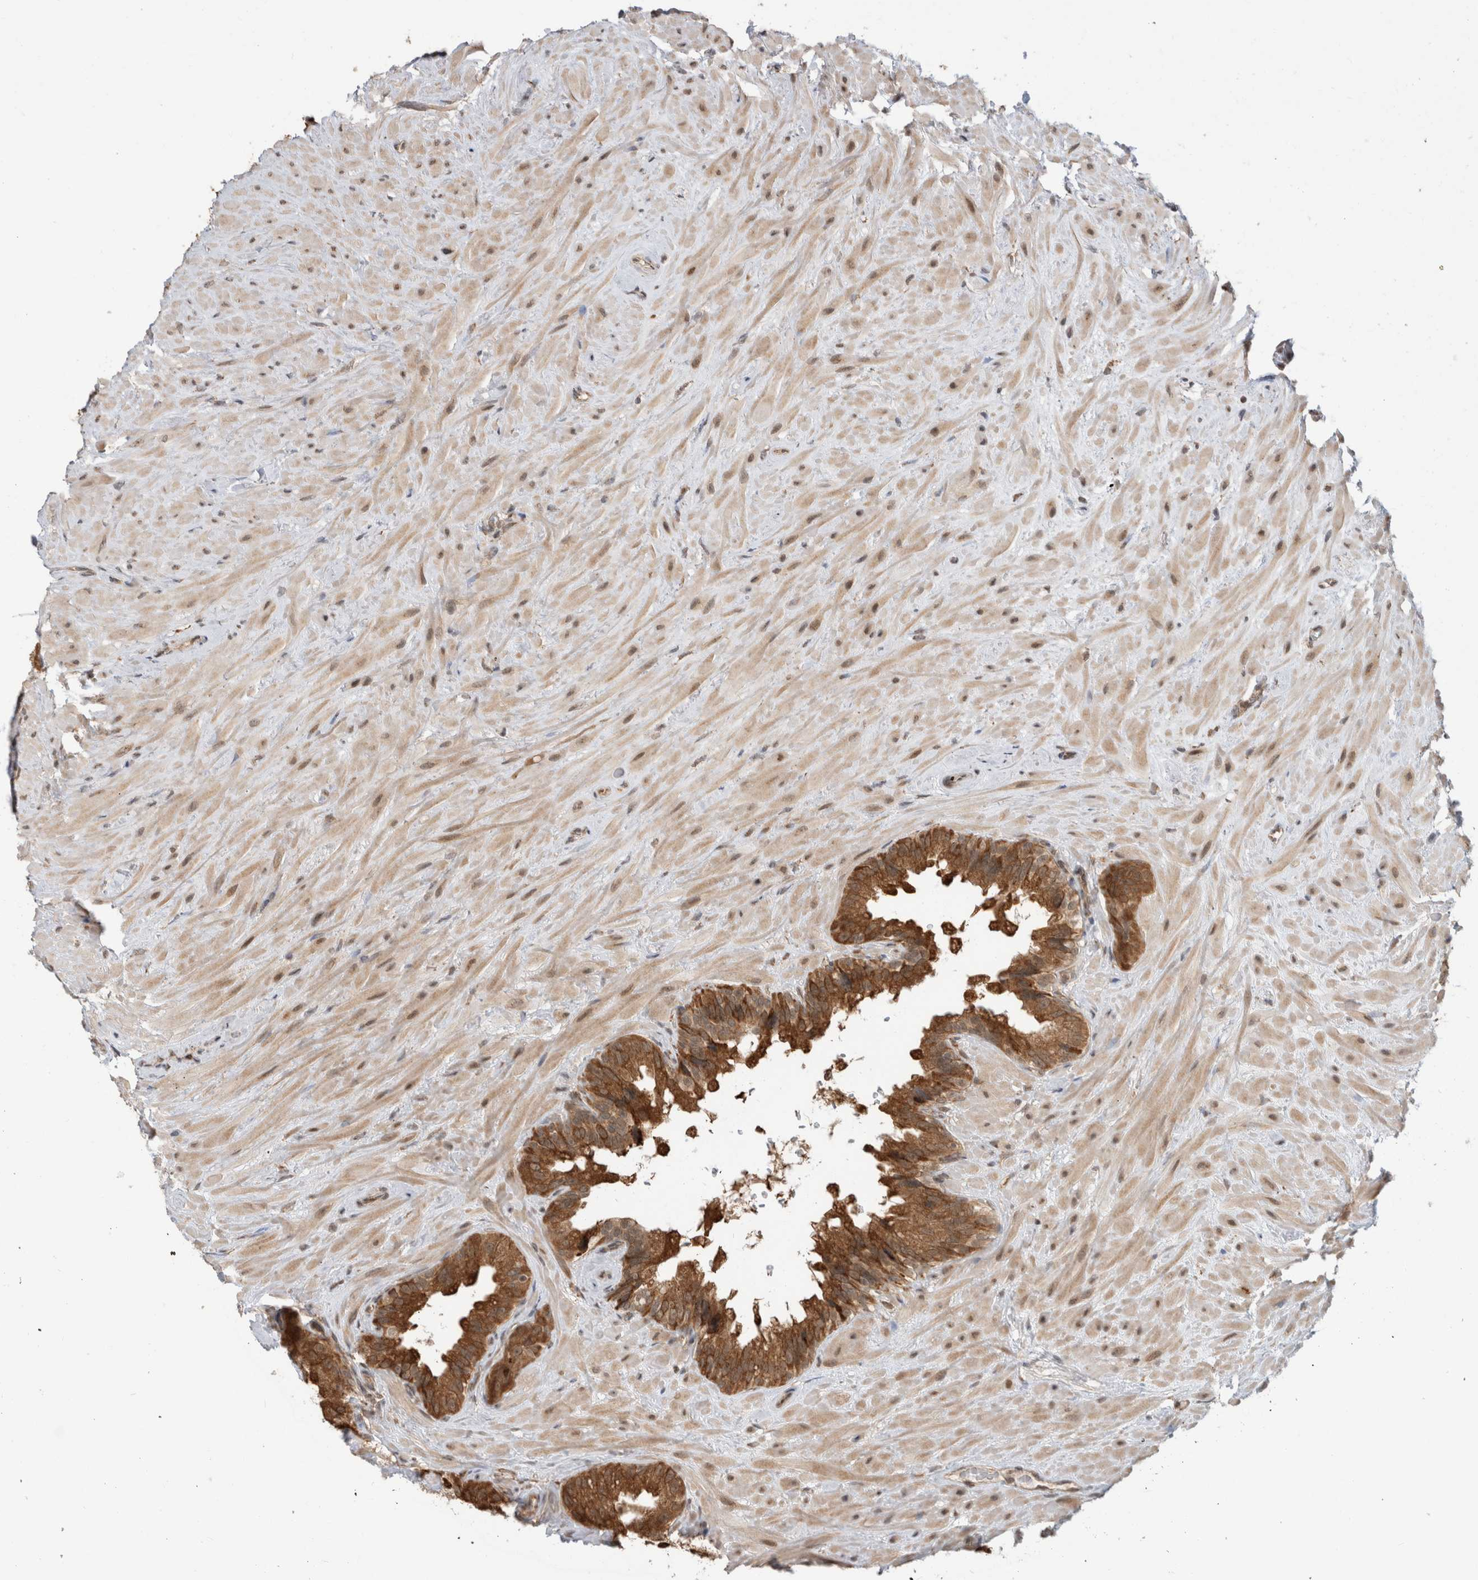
{"staining": {"intensity": "moderate", "quantity": ">75%", "location": "cytoplasmic/membranous"}, "tissue": "seminal vesicle", "cell_type": "Glandular cells", "image_type": "normal", "snomed": [{"axis": "morphology", "description": "Normal tissue, NOS"}, {"axis": "topography", "description": "Seminal veicle"}], "caption": "Brown immunohistochemical staining in benign human seminal vesicle displays moderate cytoplasmic/membranous staining in about >75% of glandular cells.", "gene": "MS4A7", "patient": {"sex": "male", "age": 80}}